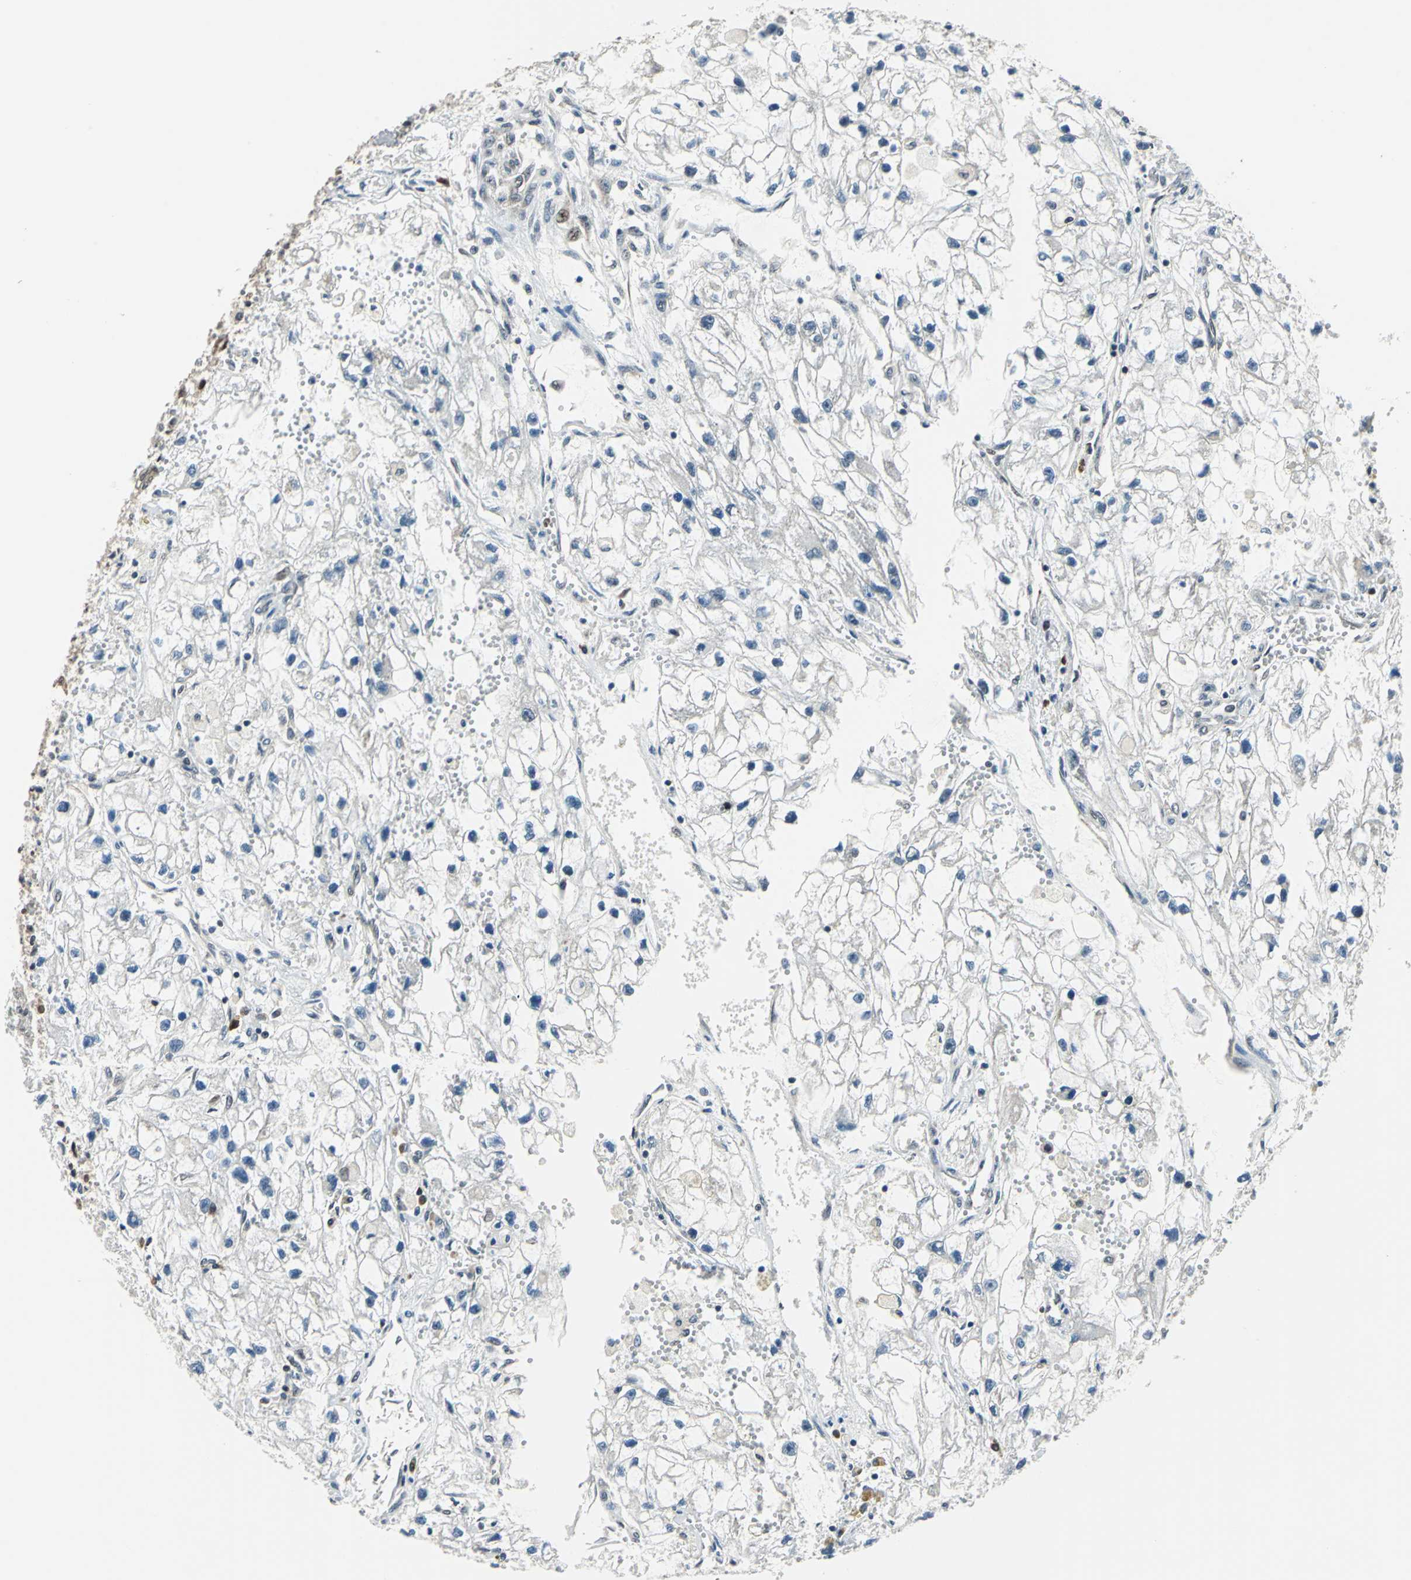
{"staining": {"intensity": "negative", "quantity": "none", "location": "none"}, "tissue": "renal cancer", "cell_type": "Tumor cells", "image_type": "cancer", "snomed": [{"axis": "morphology", "description": "Adenocarcinoma, NOS"}, {"axis": "topography", "description": "Kidney"}], "caption": "Histopathology image shows no protein expression in tumor cells of renal adenocarcinoma tissue.", "gene": "POLR3K", "patient": {"sex": "female", "age": 70}}